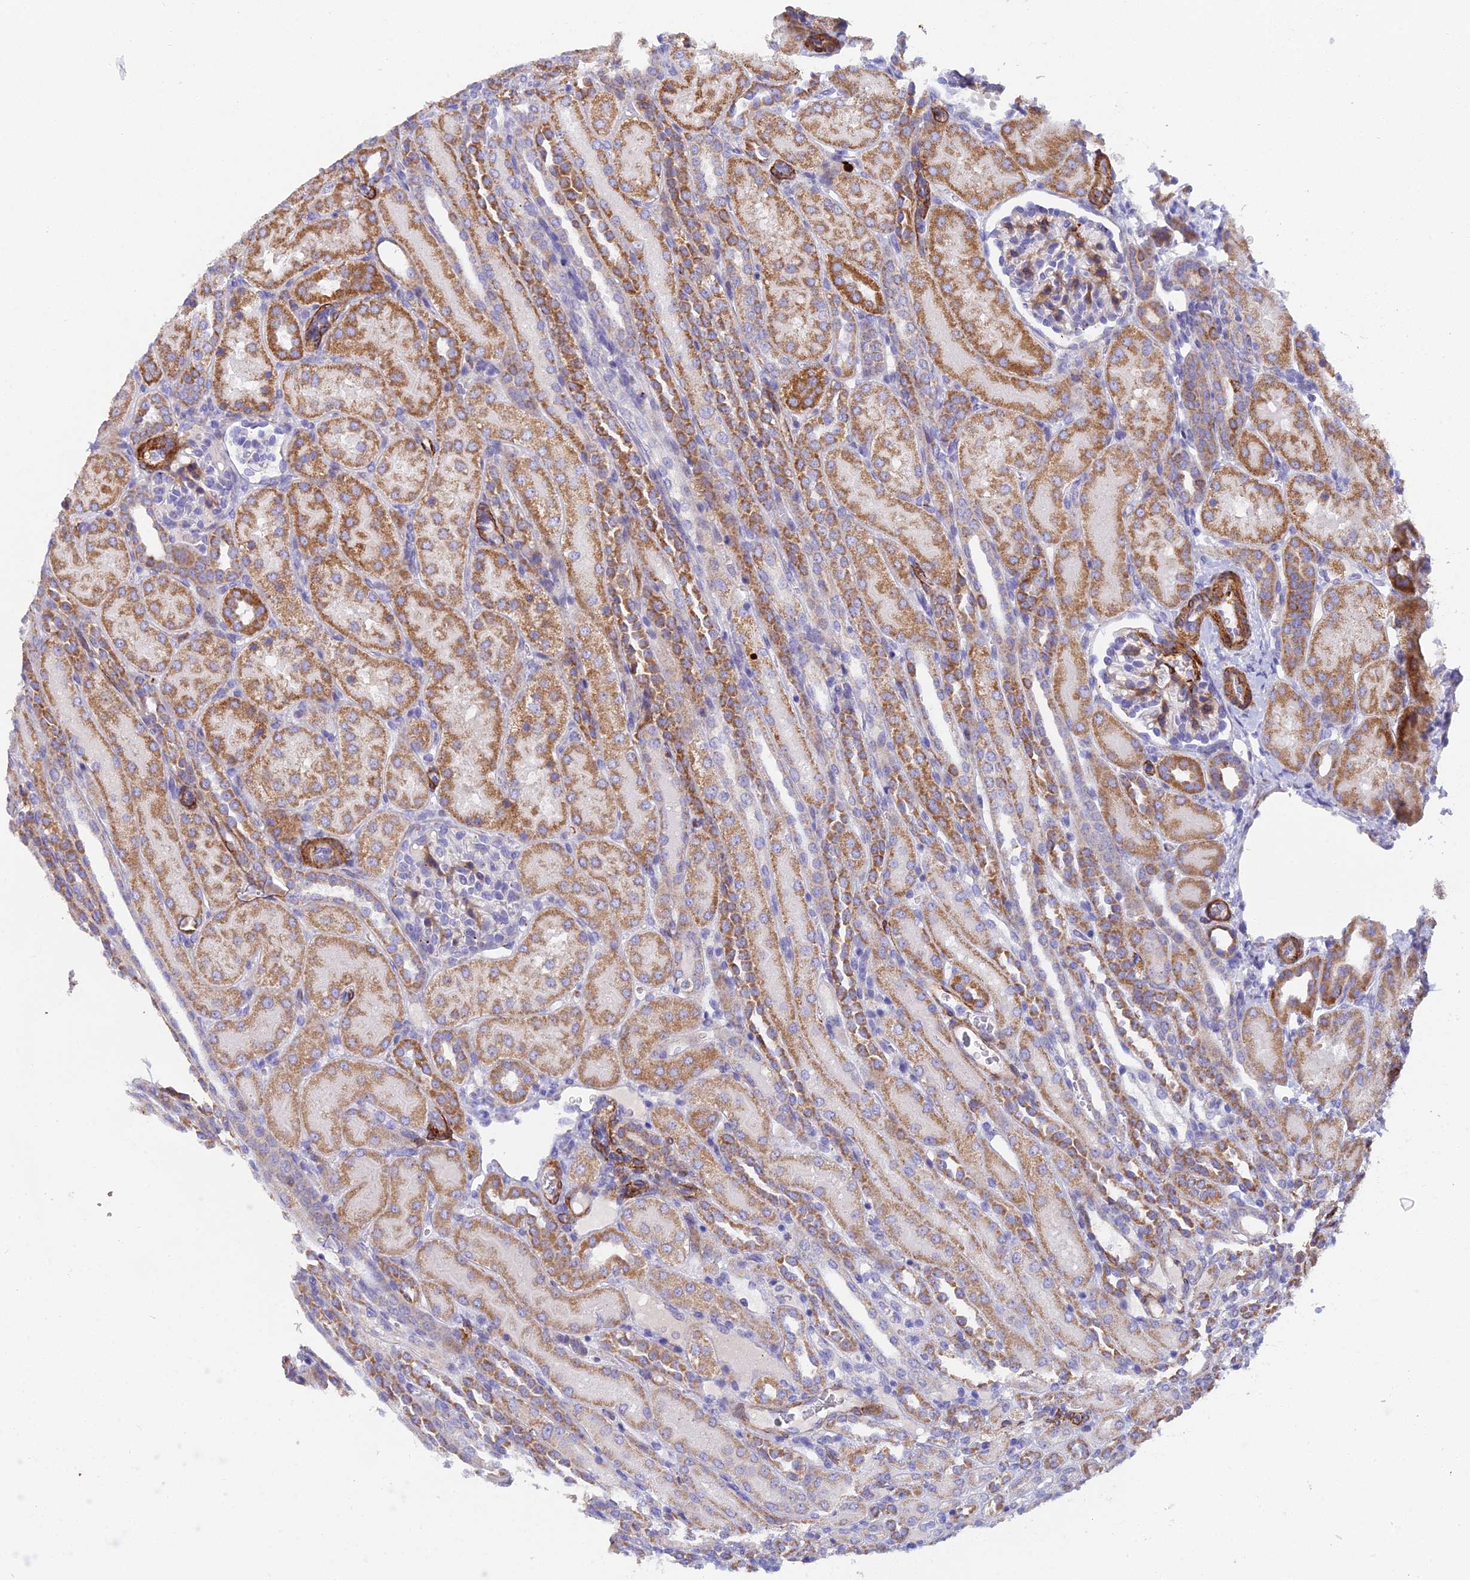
{"staining": {"intensity": "moderate", "quantity": "25%-75%", "location": "cytoplasmic/membranous"}, "tissue": "kidney", "cell_type": "Cells in glomeruli", "image_type": "normal", "snomed": [{"axis": "morphology", "description": "Normal tissue, NOS"}, {"axis": "topography", "description": "Kidney"}], "caption": "Unremarkable kidney was stained to show a protein in brown. There is medium levels of moderate cytoplasmic/membranous expression in about 25%-75% of cells in glomeruli.", "gene": "CSPG4", "patient": {"sex": "male", "age": 1}}